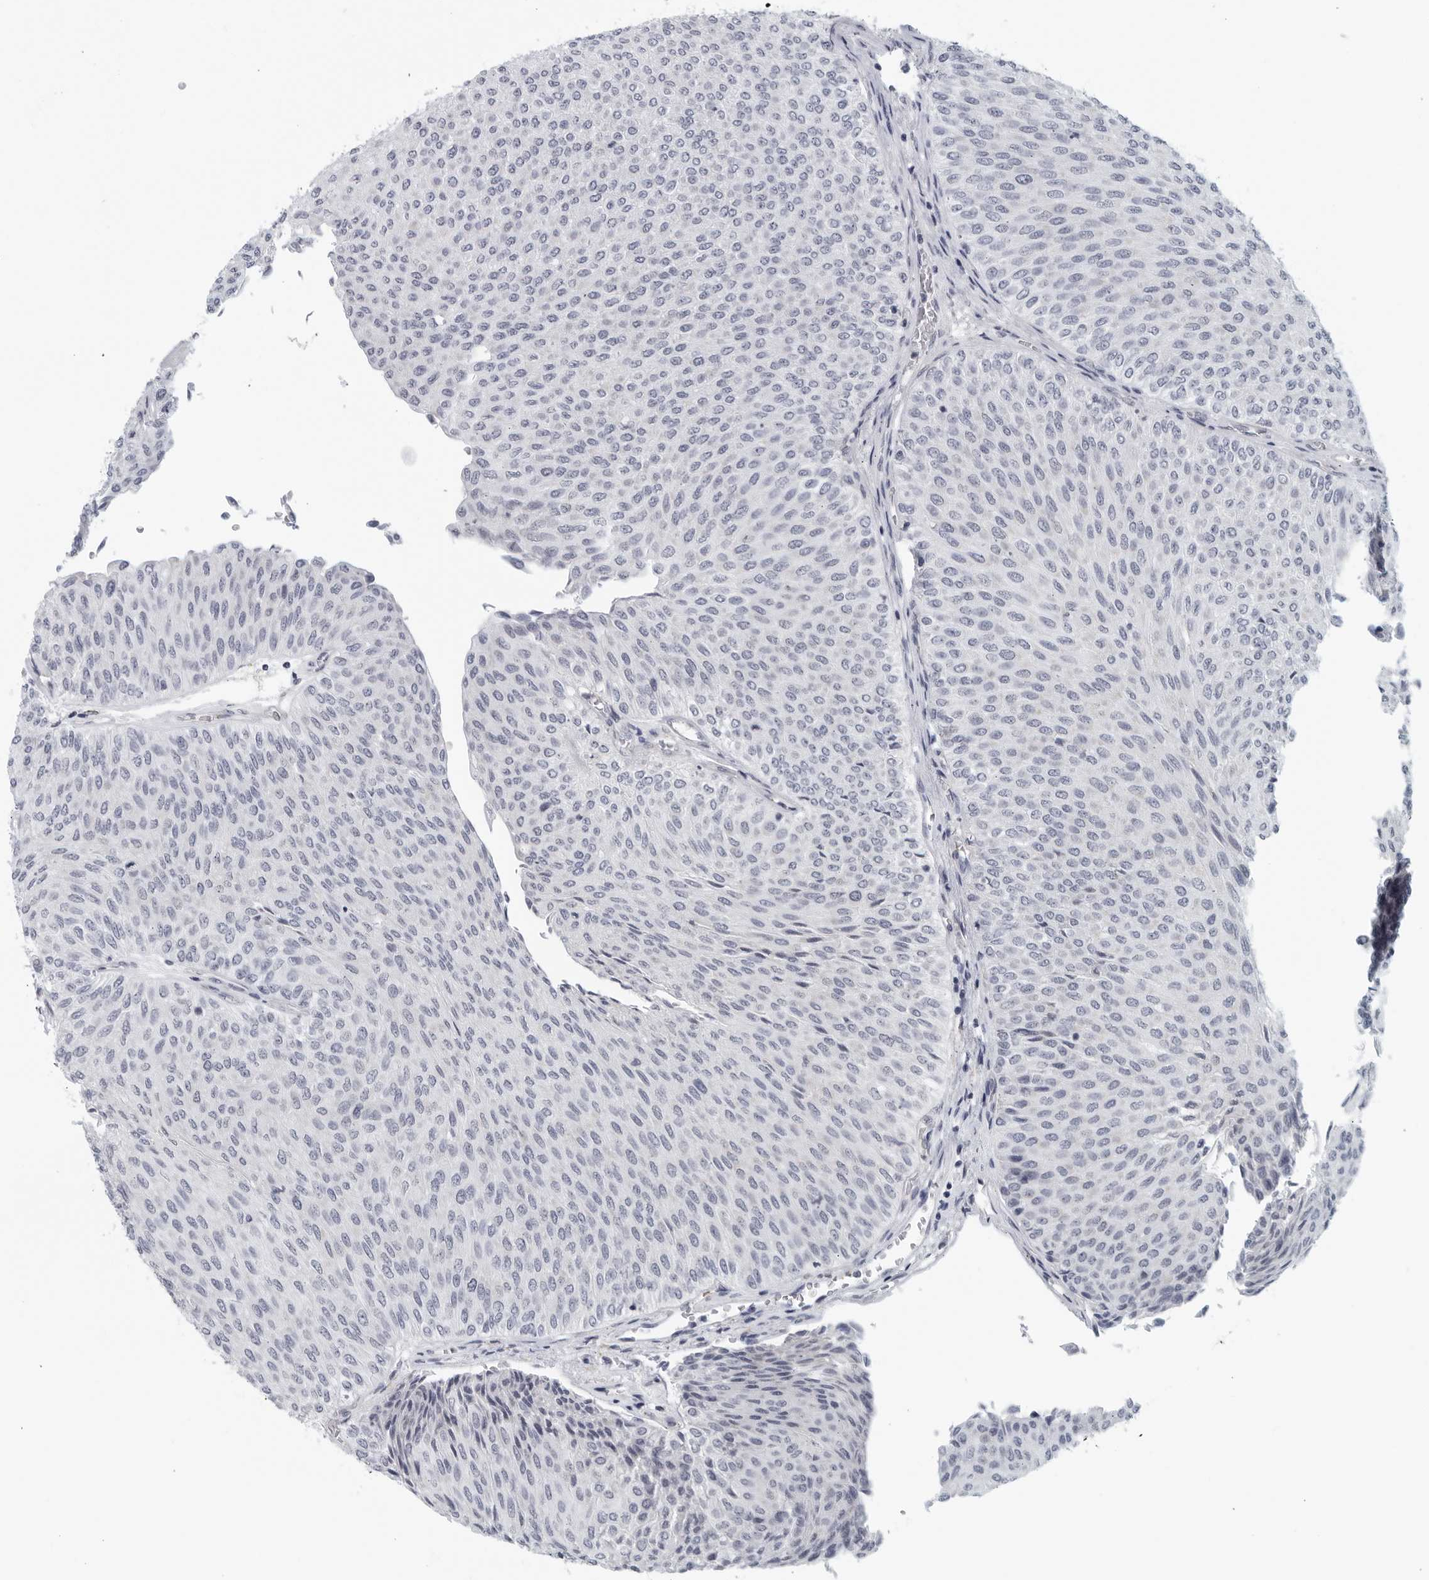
{"staining": {"intensity": "negative", "quantity": "none", "location": "none"}, "tissue": "urothelial cancer", "cell_type": "Tumor cells", "image_type": "cancer", "snomed": [{"axis": "morphology", "description": "Urothelial carcinoma, Low grade"}, {"axis": "topography", "description": "Urinary bladder"}], "caption": "An immunohistochemistry photomicrograph of urothelial cancer is shown. There is no staining in tumor cells of urothelial cancer.", "gene": "MATN1", "patient": {"sex": "male", "age": 78}}